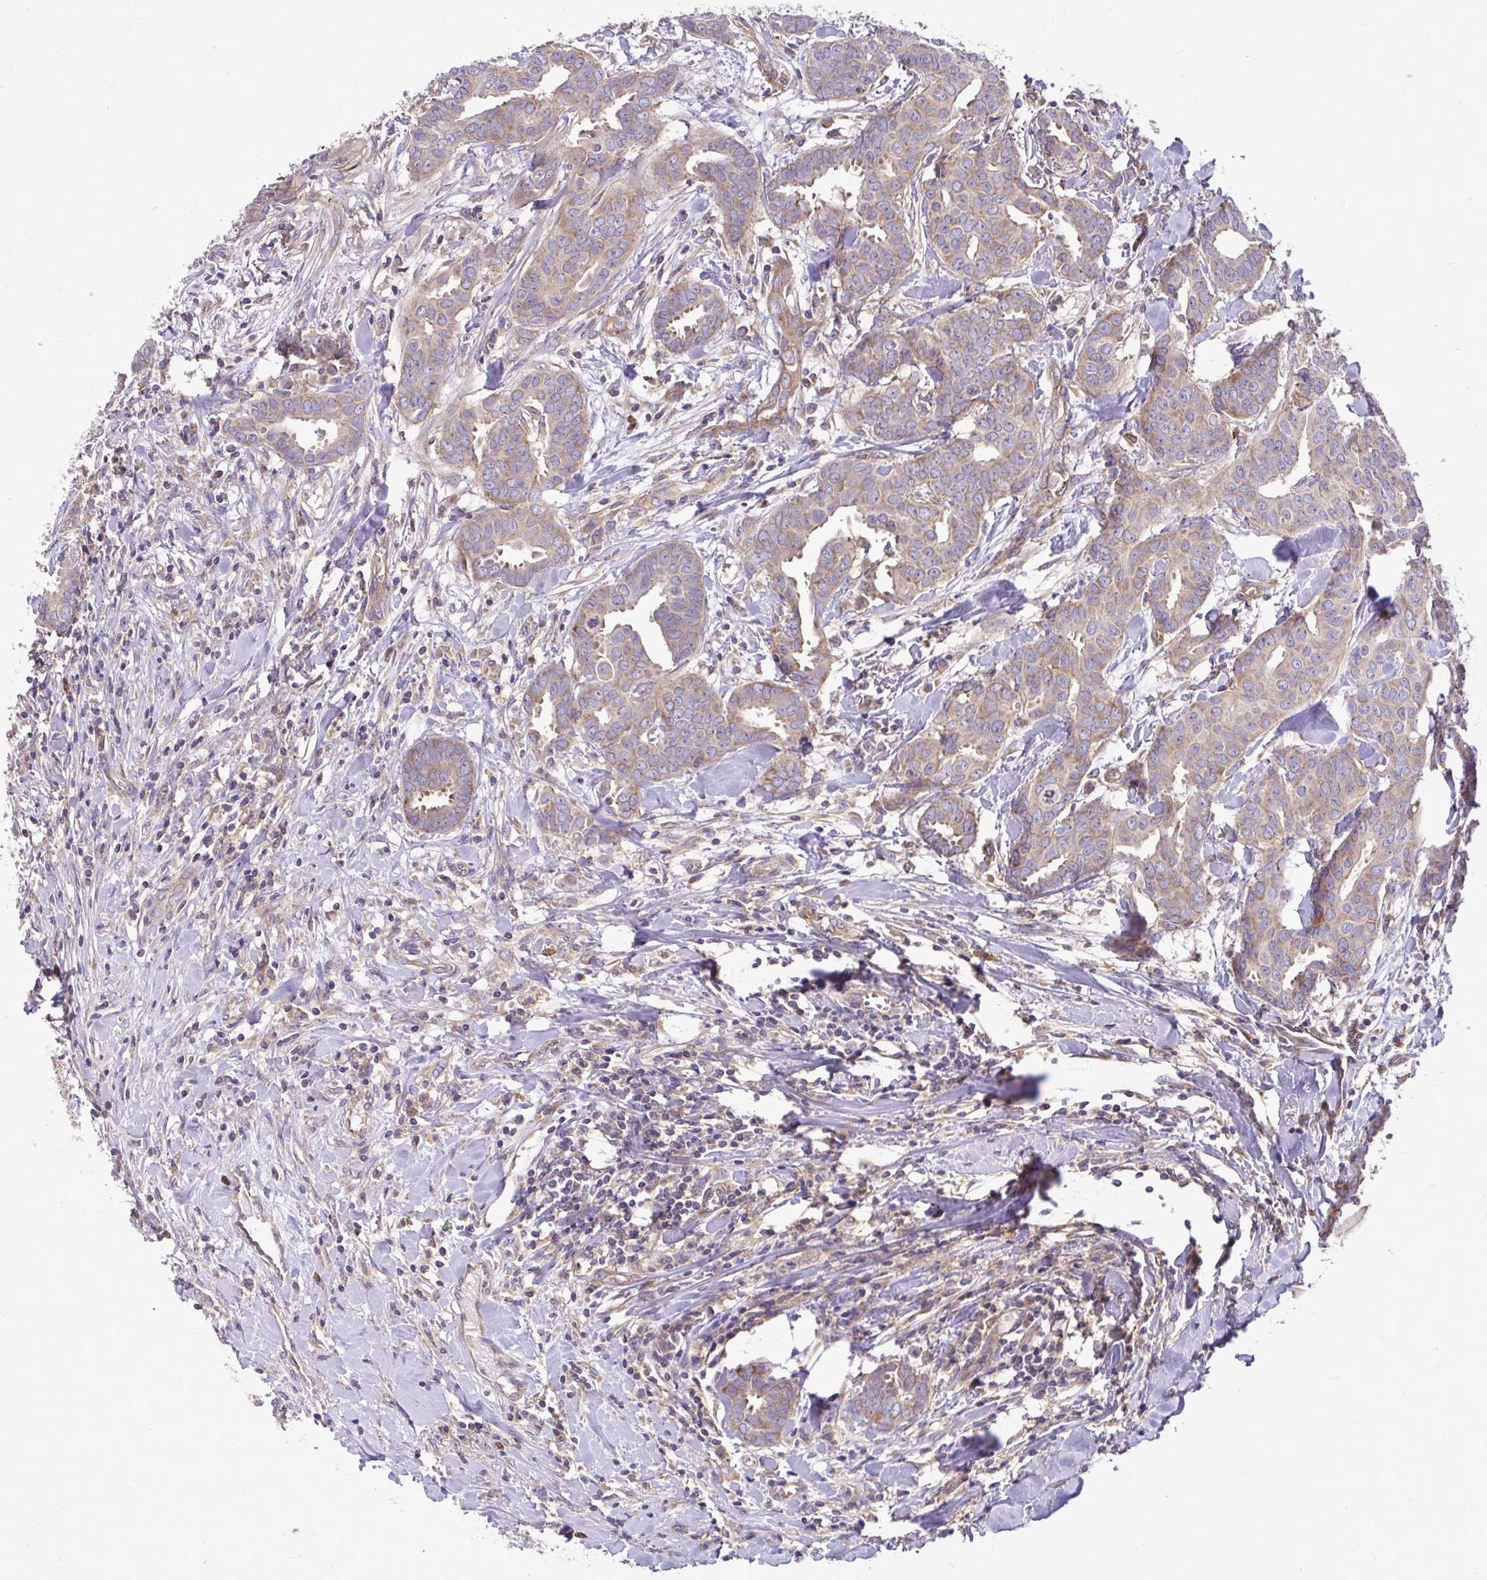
{"staining": {"intensity": "weak", "quantity": ">75%", "location": "cytoplasmic/membranous"}, "tissue": "breast cancer", "cell_type": "Tumor cells", "image_type": "cancer", "snomed": [{"axis": "morphology", "description": "Duct carcinoma"}, {"axis": "topography", "description": "Breast"}], "caption": "A brown stain highlights weak cytoplasmic/membranous expression of a protein in human breast cancer tumor cells.", "gene": "FMR1", "patient": {"sex": "female", "age": 45}}